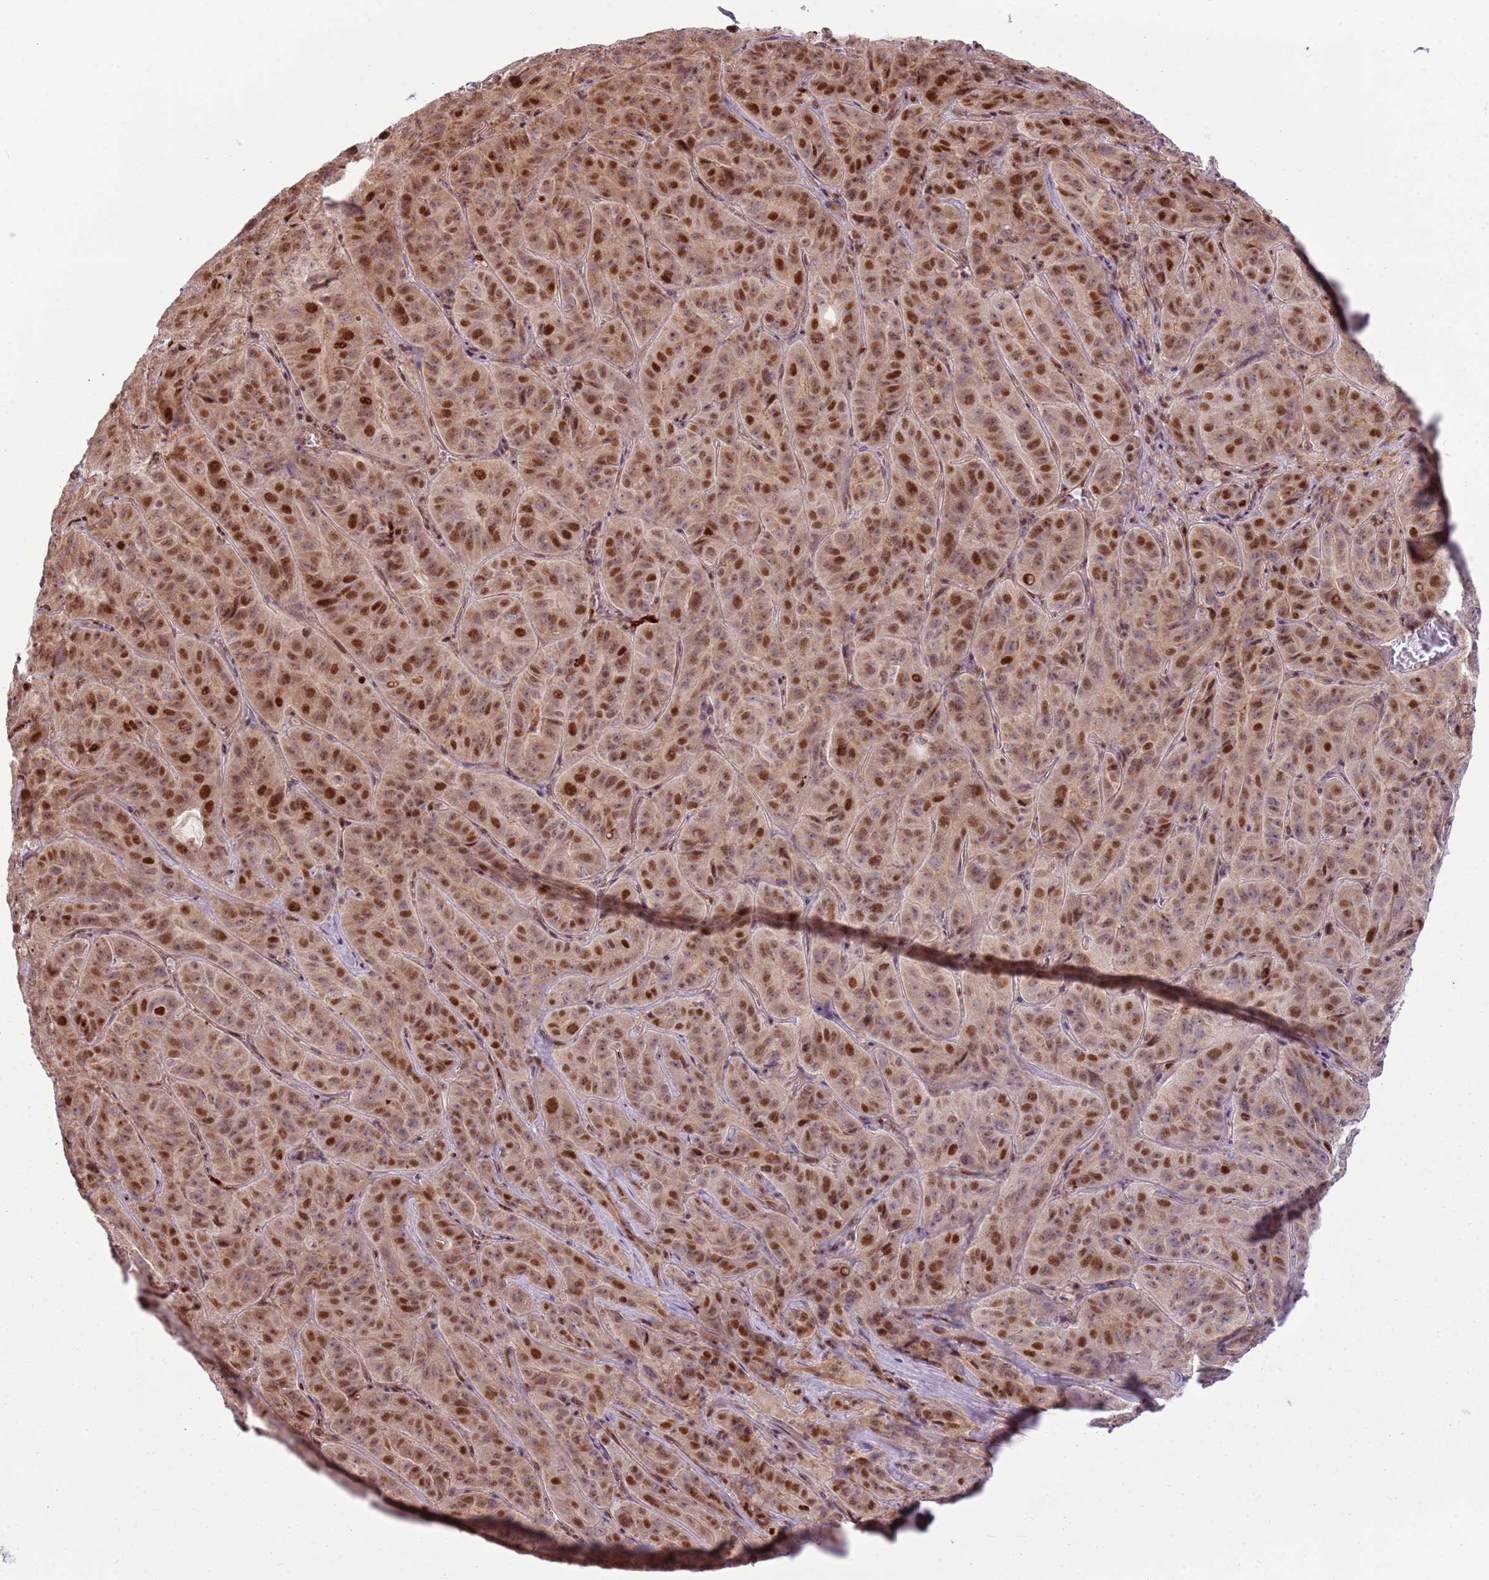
{"staining": {"intensity": "strong", "quantity": ">75%", "location": "cytoplasmic/membranous,nuclear"}, "tissue": "pancreatic cancer", "cell_type": "Tumor cells", "image_type": "cancer", "snomed": [{"axis": "morphology", "description": "Adenocarcinoma, NOS"}, {"axis": "topography", "description": "Pancreas"}], "caption": "High-magnification brightfield microscopy of adenocarcinoma (pancreatic) stained with DAB (3,3'-diaminobenzidine) (brown) and counterstained with hematoxylin (blue). tumor cells exhibit strong cytoplasmic/membranous and nuclear expression is appreciated in about>75% of cells.", "gene": "PCTP", "patient": {"sex": "male", "age": 63}}